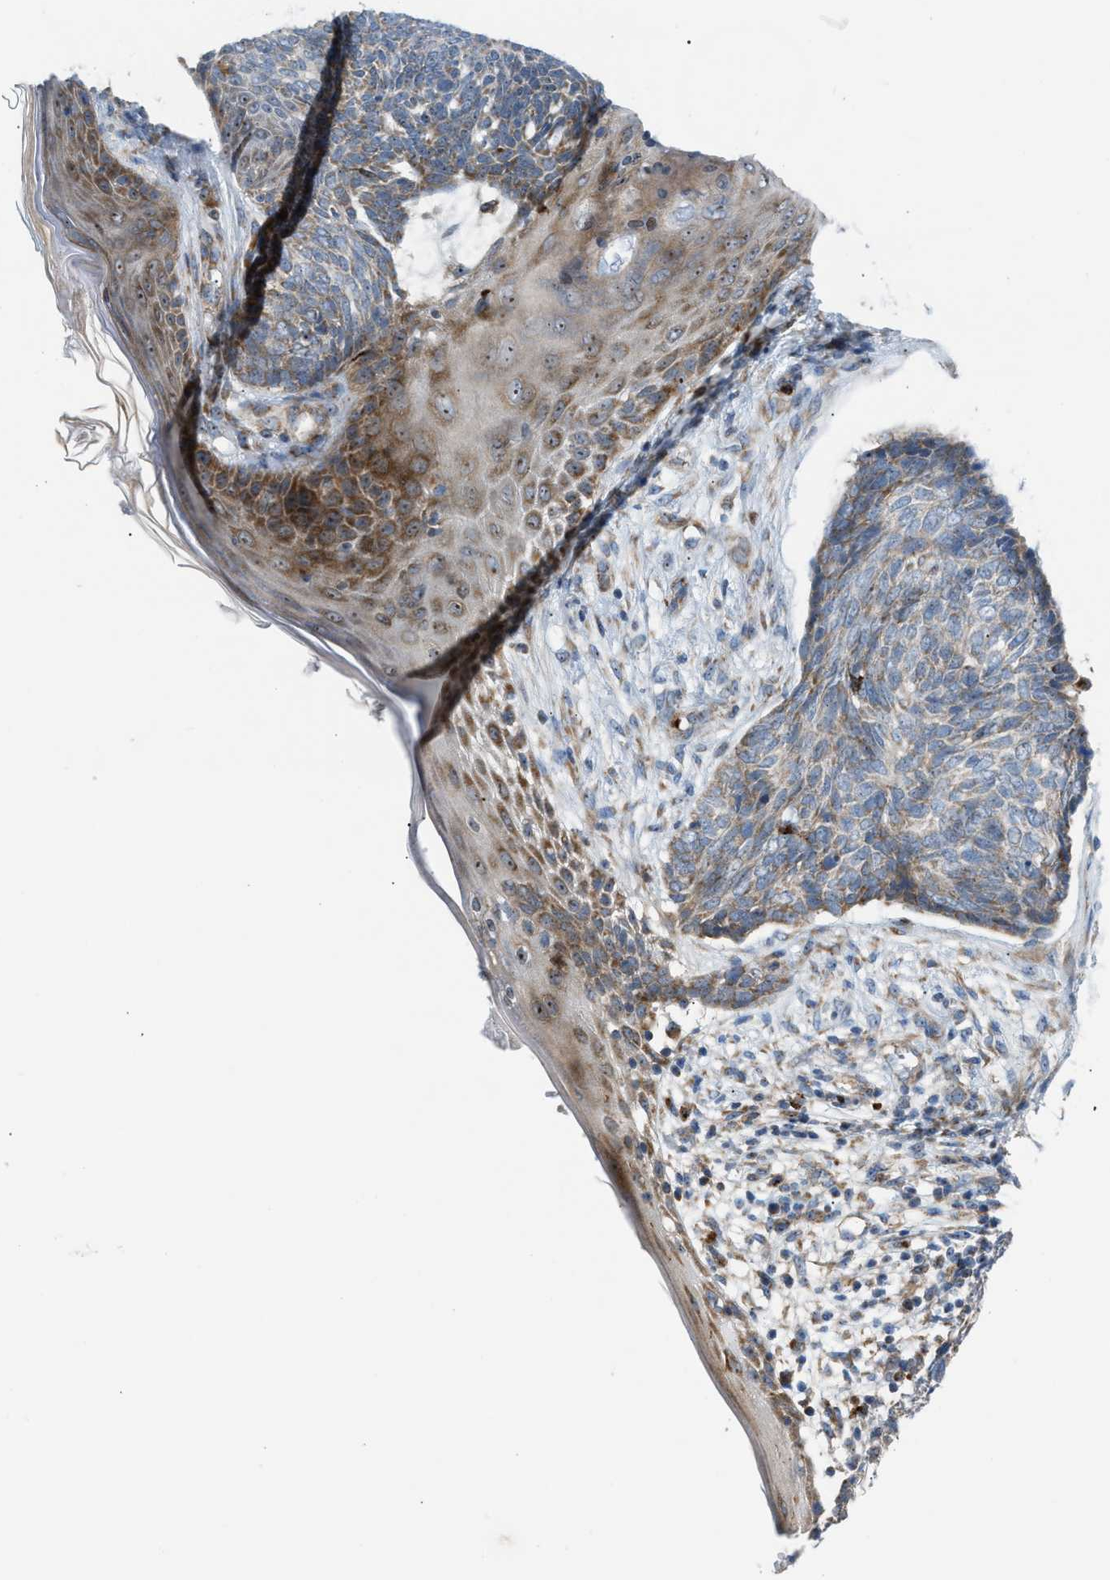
{"staining": {"intensity": "weak", "quantity": ">75%", "location": "cytoplasmic/membranous"}, "tissue": "skin cancer", "cell_type": "Tumor cells", "image_type": "cancer", "snomed": [{"axis": "morphology", "description": "Basal cell carcinoma"}, {"axis": "topography", "description": "Skin"}], "caption": "Skin cancer (basal cell carcinoma) stained with a brown dye displays weak cytoplasmic/membranous positive positivity in approximately >75% of tumor cells.", "gene": "TPH1", "patient": {"sex": "female", "age": 84}}